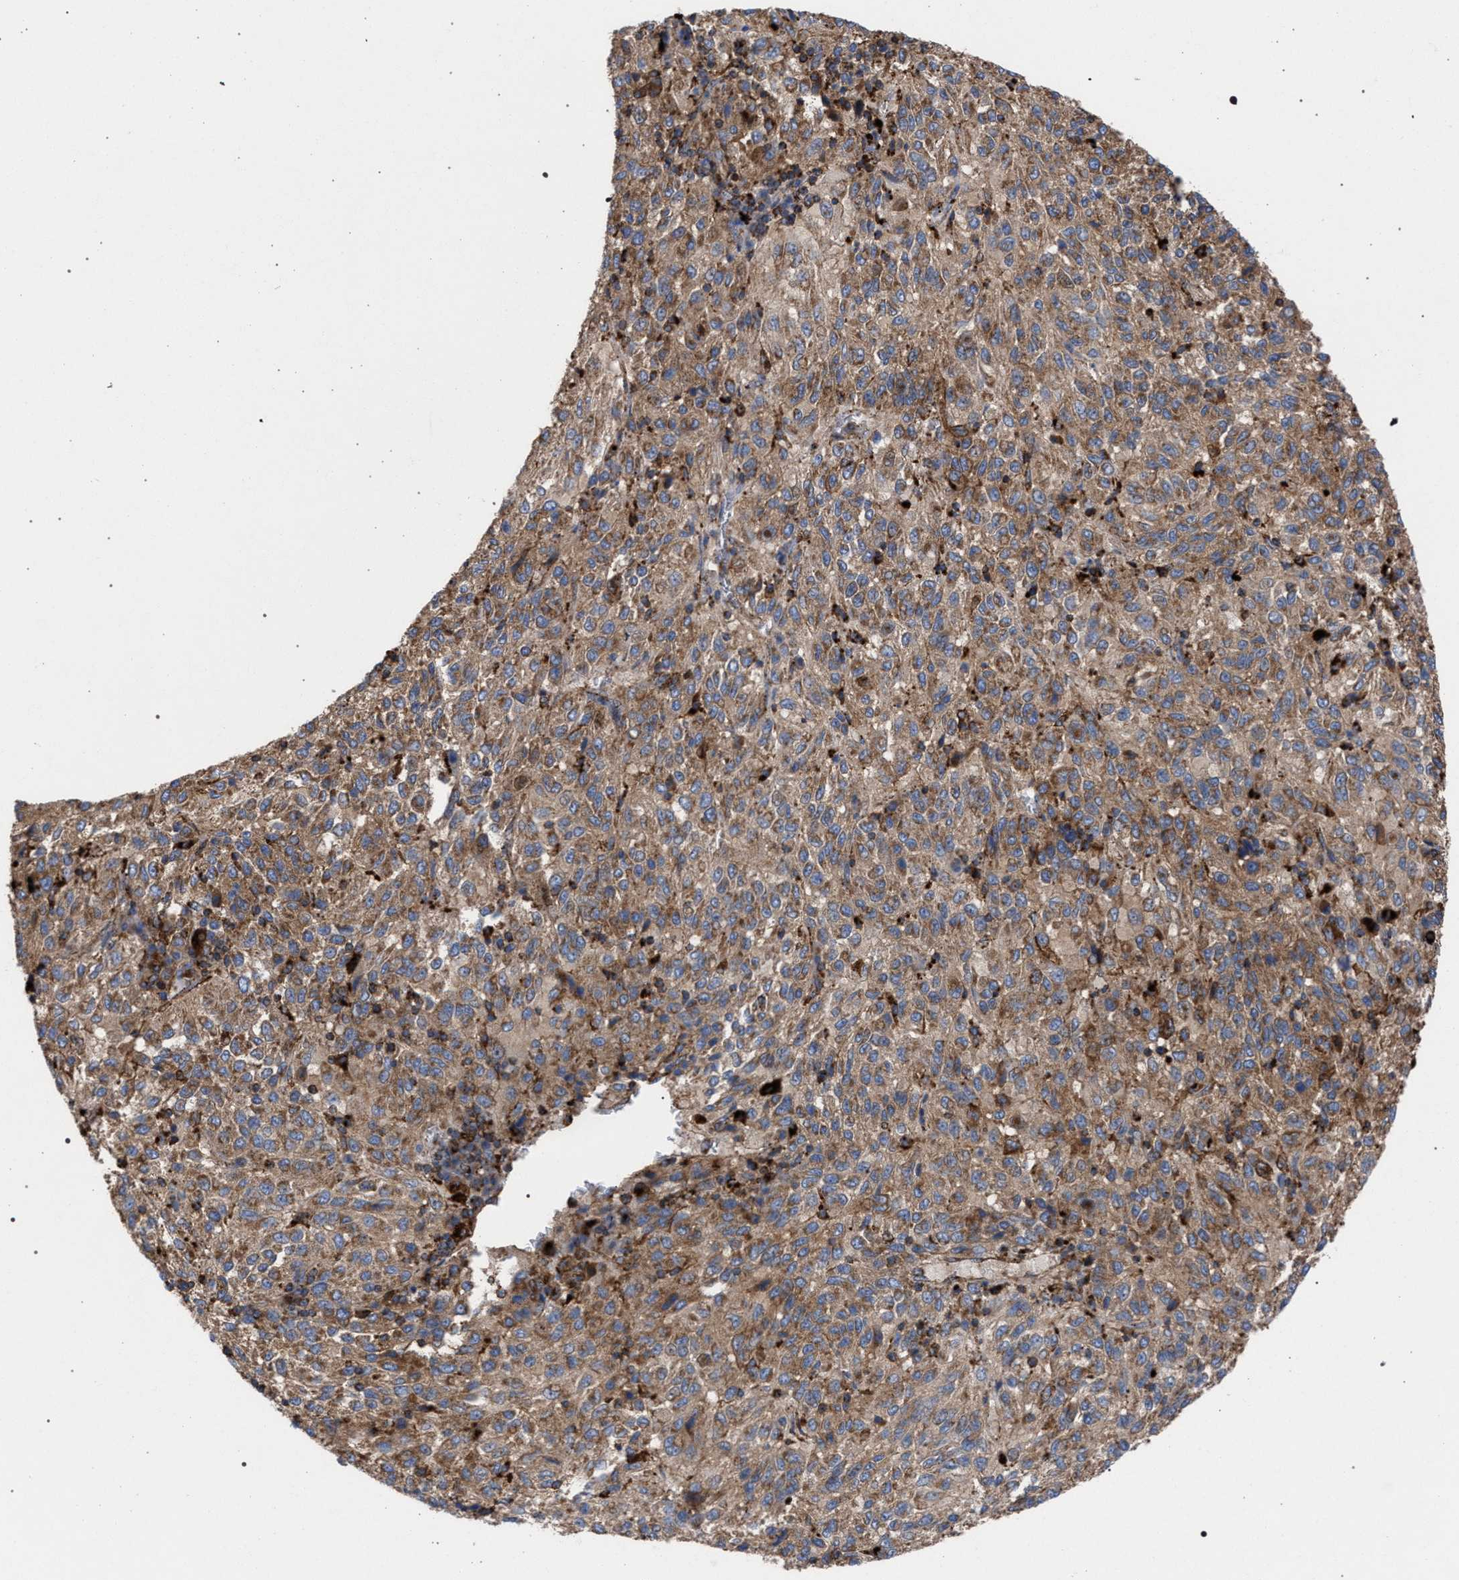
{"staining": {"intensity": "moderate", "quantity": ">75%", "location": "cytoplasmic/membranous"}, "tissue": "melanoma", "cell_type": "Tumor cells", "image_type": "cancer", "snomed": [{"axis": "morphology", "description": "Malignant melanoma, Metastatic site"}, {"axis": "topography", "description": "Lung"}], "caption": "About >75% of tumor cells in malignant melanoma (metastatic site) display moderate cytoplasmic/membranous protein expression as visualized by brown immunohistochemical staining.", "gene": "PPT1", "patient": {"sex": "male", "age": 64}}